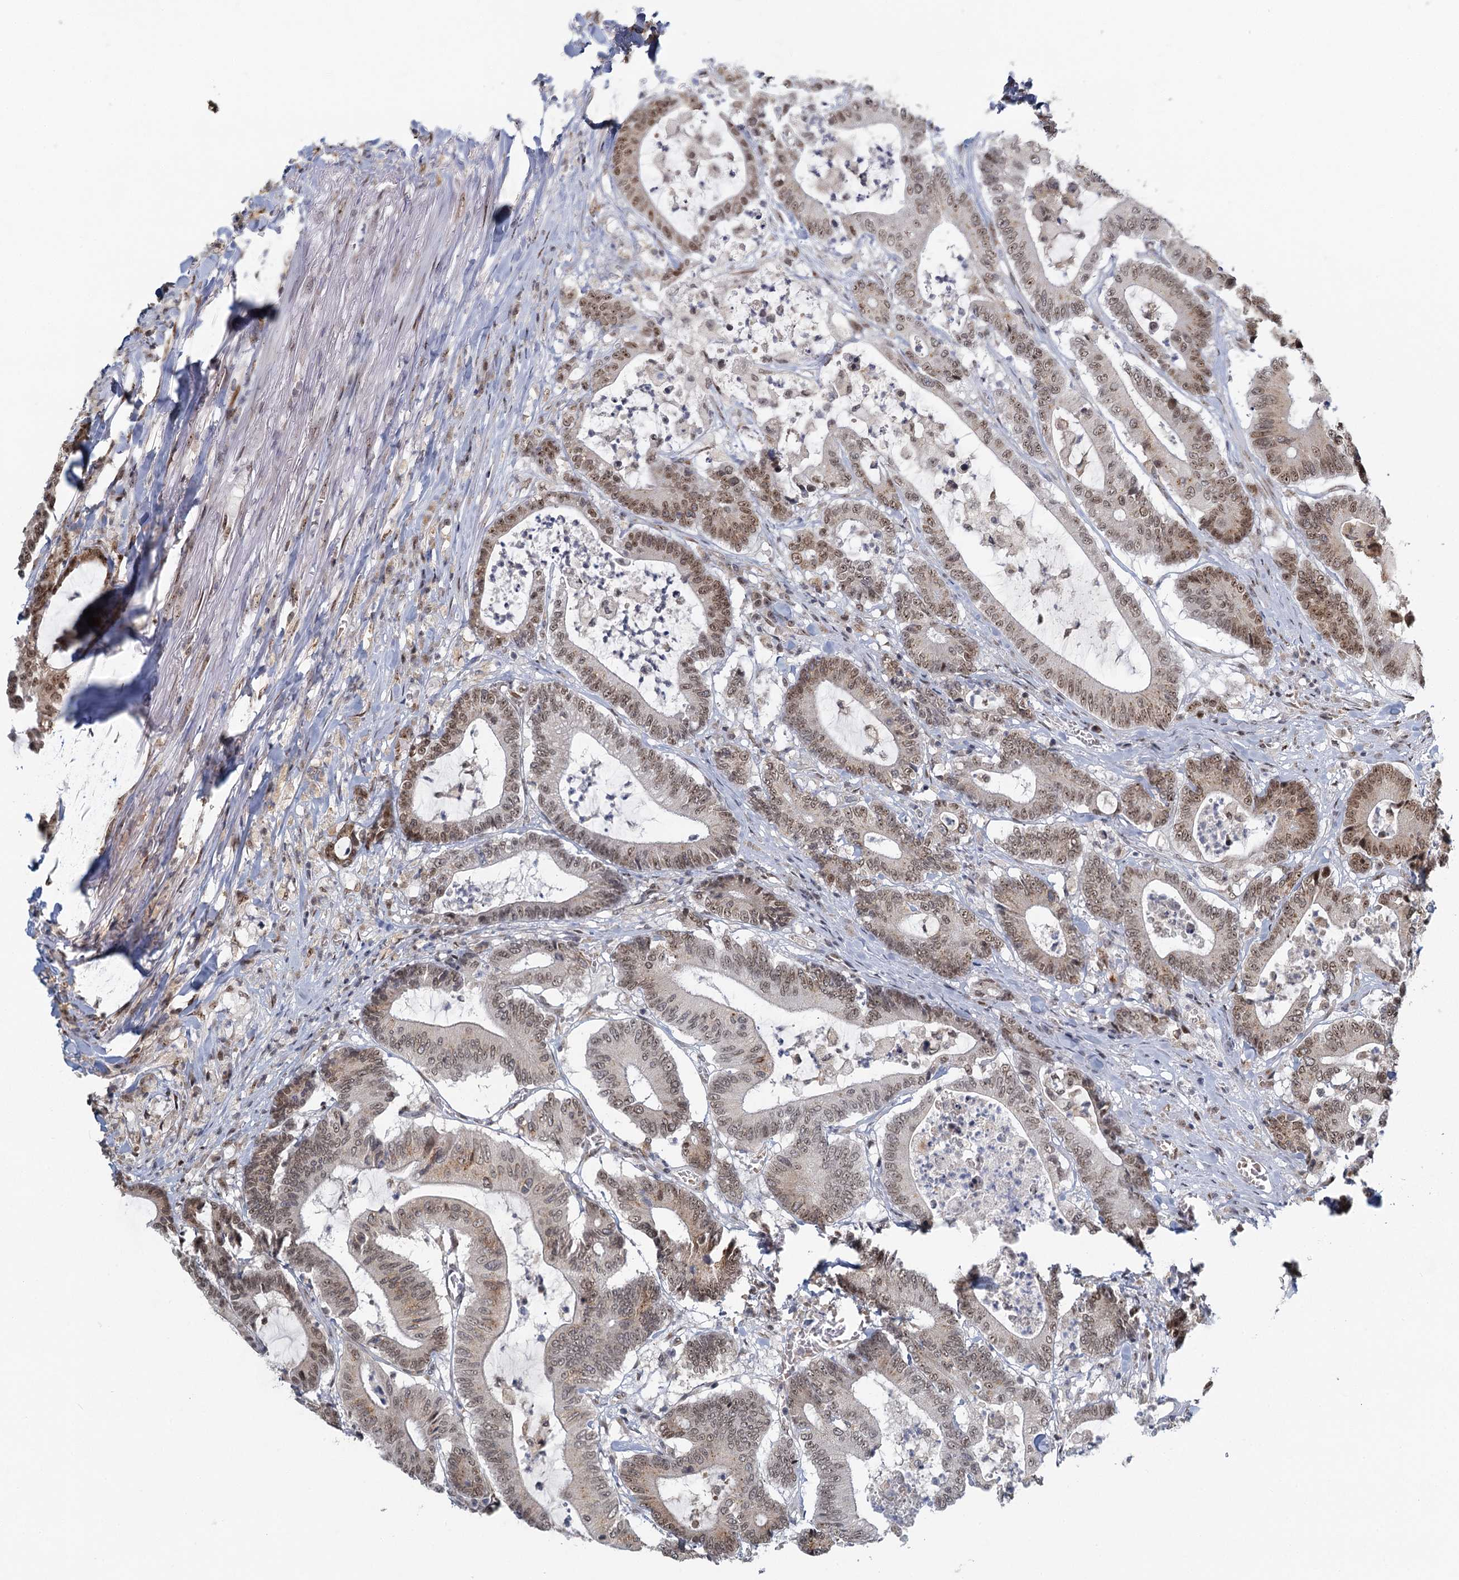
{"staining": {"intensity": "moderate", "quantity": ">75%", "location": "nuclear"}, "tissue": "colorectal cancer", "cell_type": "Tumor cells", "image_type": "cancer", "snomed": [{"axis": "morphology", "description": "Adenocarcinoma, NOS"}, {"axis": "topography", "description": "Colon"}], "caption": "High-power microscopy captured an immunohistochemistry (IHC) histopathology image of colorectal cancer, revealing moderate nuclear staining in approximately >75% of tumor cells.", "gene": "TREX1", "patient": {"sex": "female", "age": 84}}